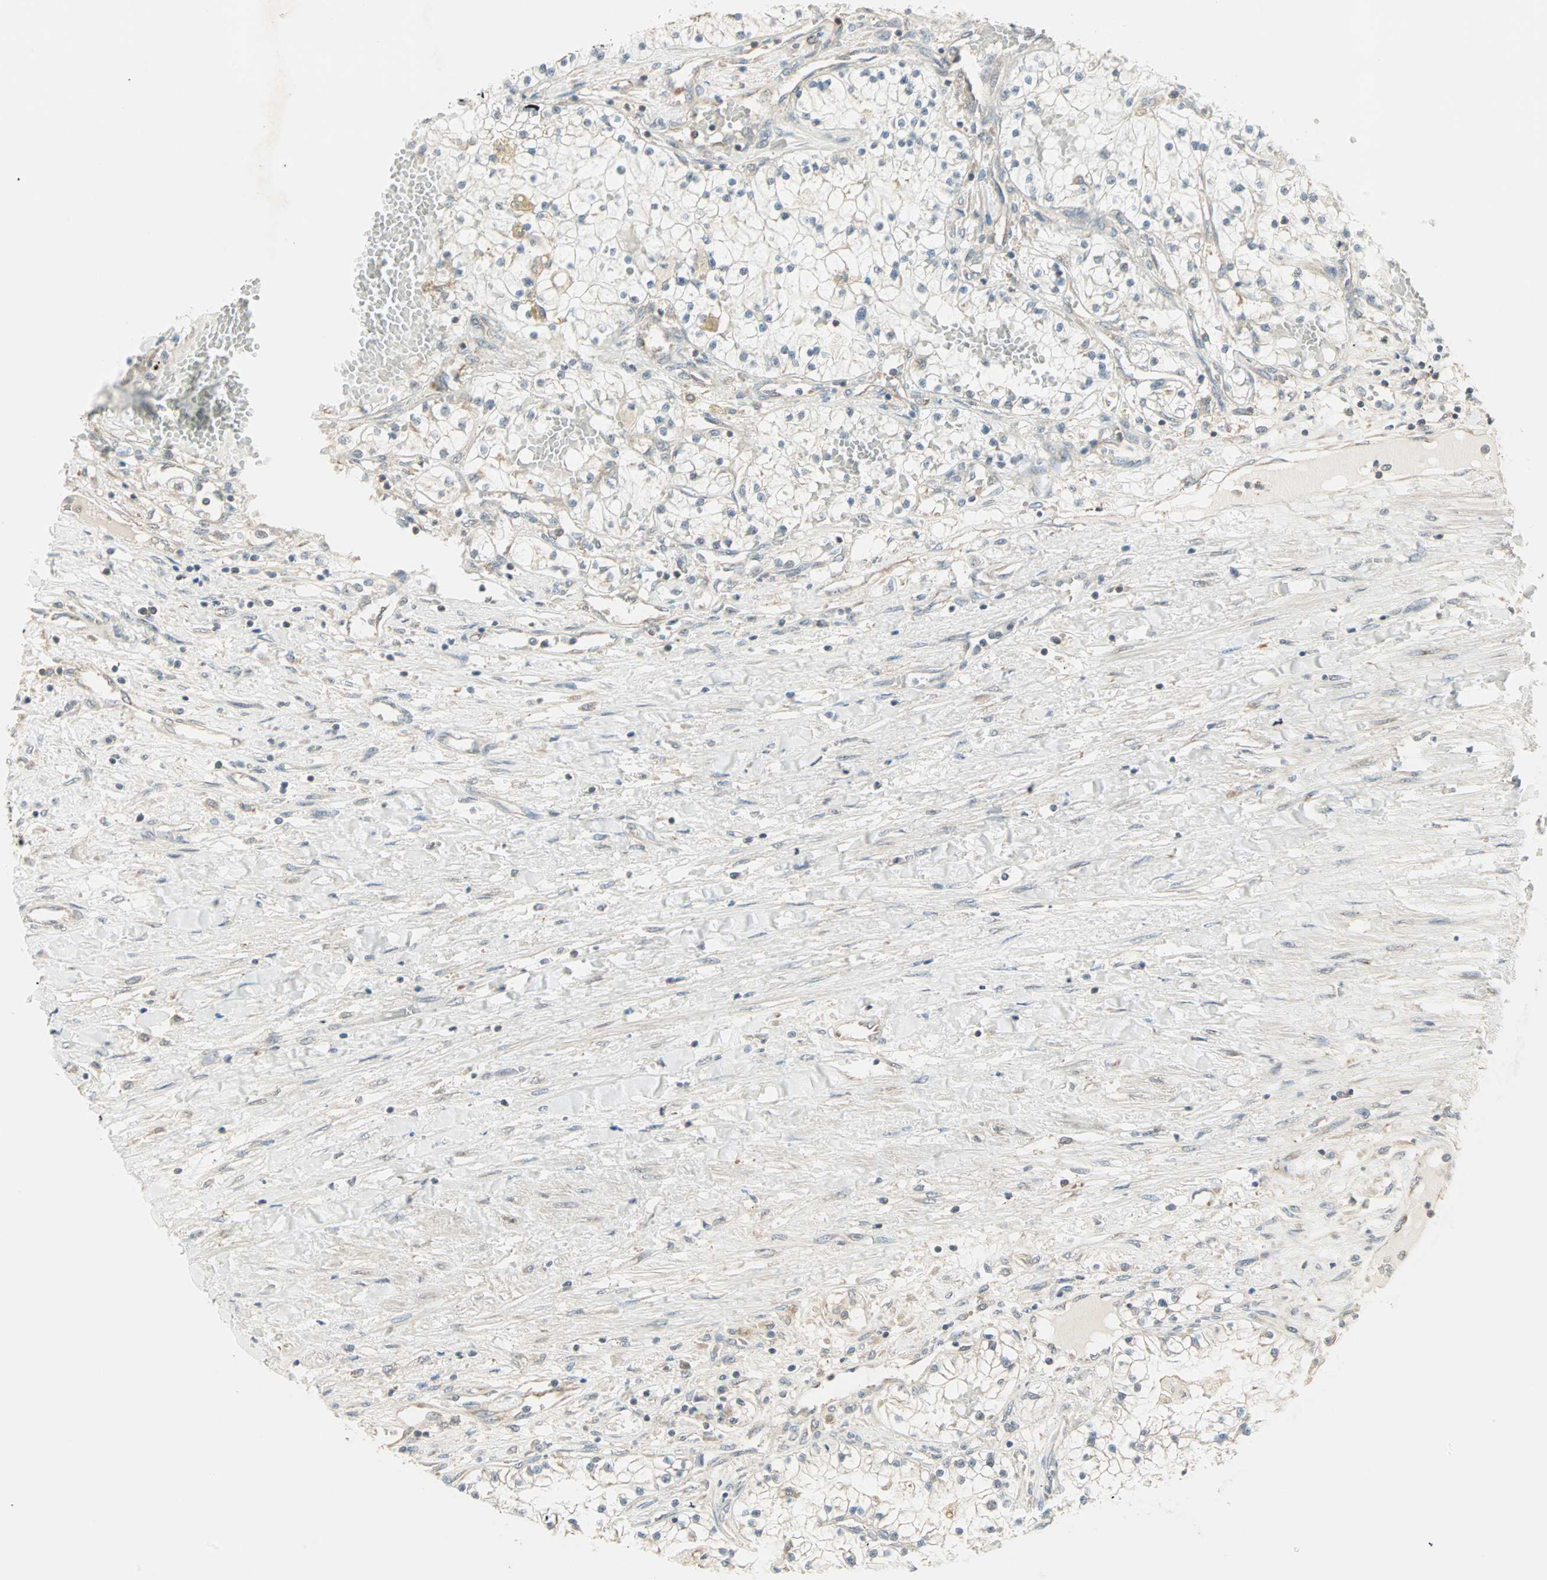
{"staining": {"intensity": "weak", "quantity": "<25%", "location": "cytoplasmic/membranous"}, "tissue": "renal cancer", "cell_type": "Tumor cells", "image_type": "cancer", "snomed": [{"axis": "morphology", "description": "Adenocarcinoma, NOS"}, {"axis": "topography", "description": "Kidney"}], "caption": "Immunohistochemical staining of adenocarcinoma (renal) demonstrates no significant positivity in tumor cells. Nuclei are stained in blue.", "gene": "ZFP36", "patient": {"sex": "male", "age": 68}}